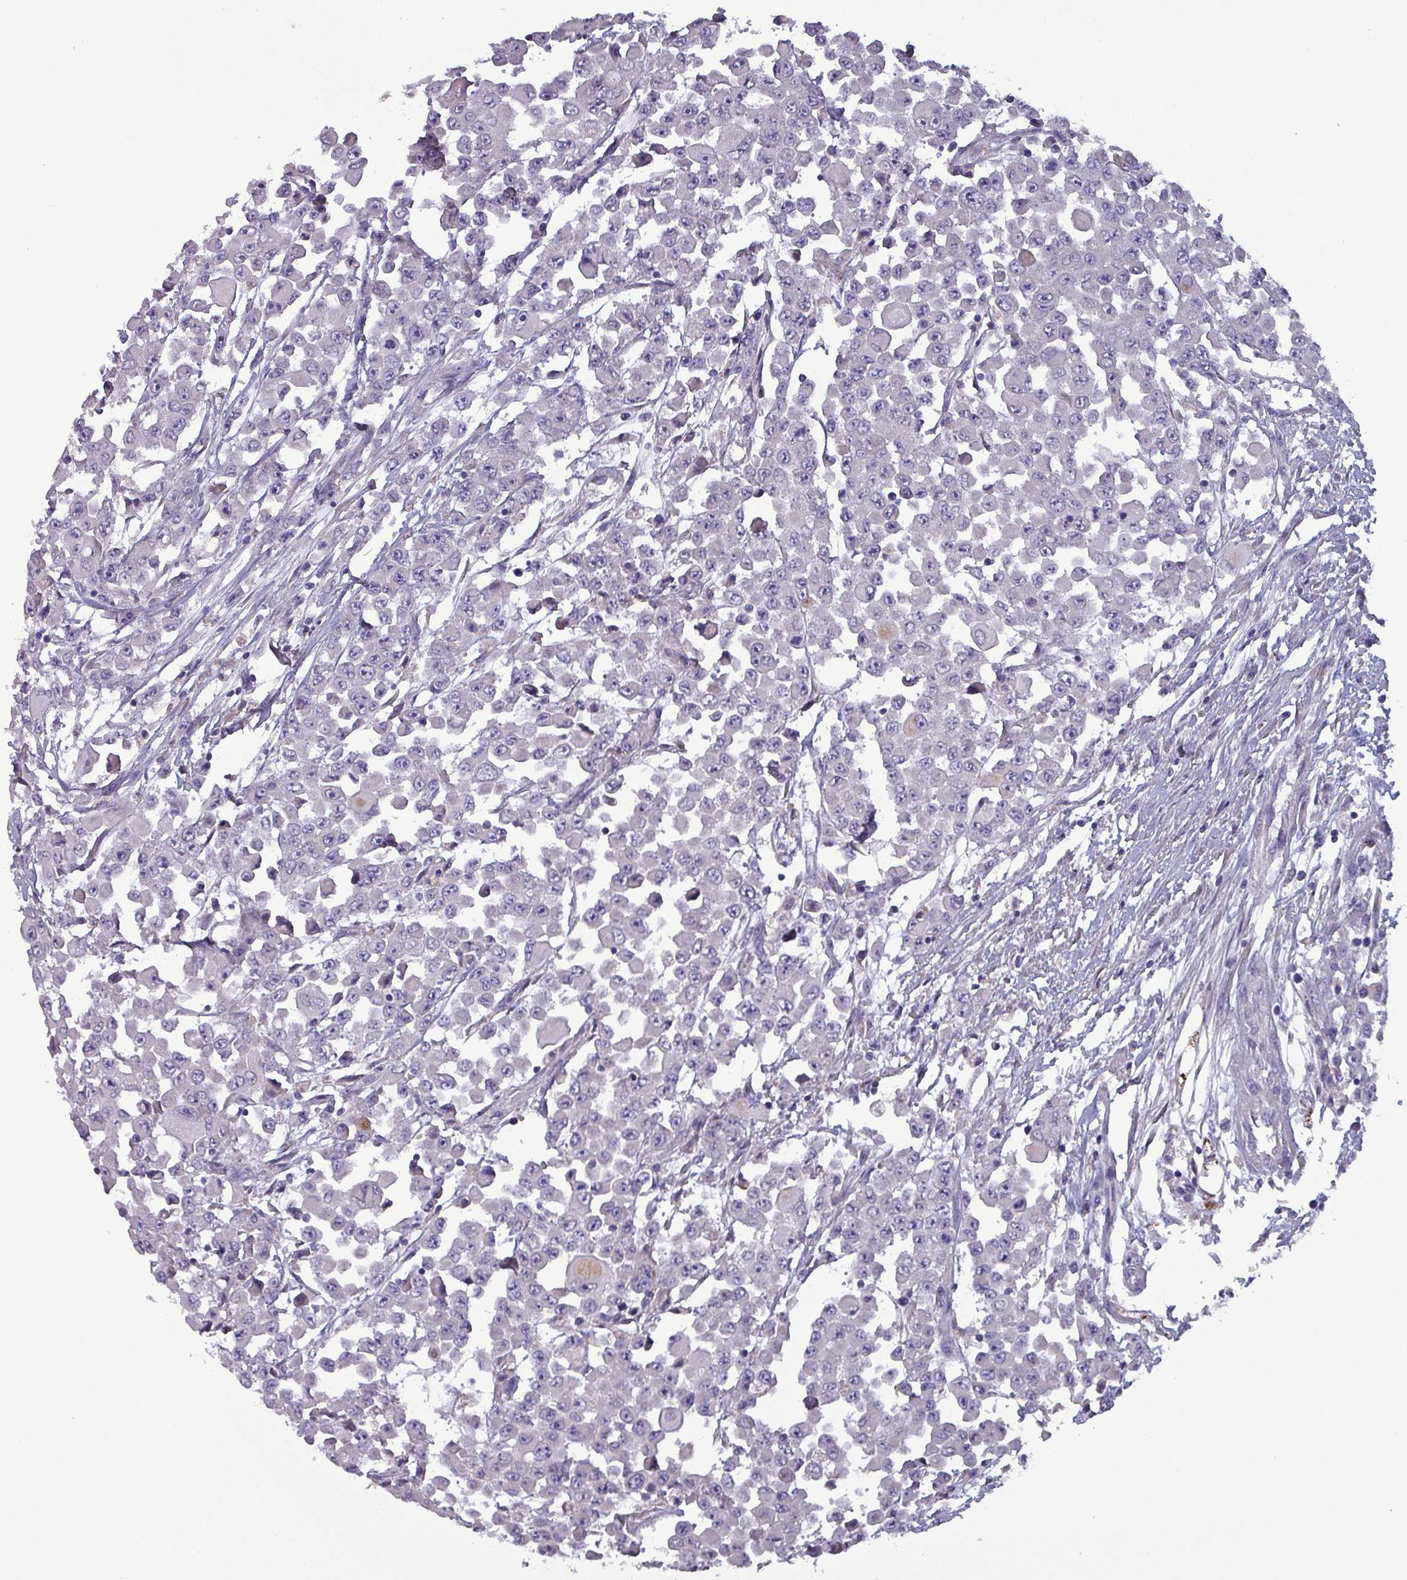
{"staining": {"intensity": "negative", "quantity": "none", "location": "none"}, "tissue": "colorectal cancer", "cell_type": "Tumor cells", "image_type": "cancer", "snomed": [{"axis": "morphology", "description": "Adenocarcinoma, NOS"}, {"axis": "topography", "description": "Colon"}], "caption": "Image shows no protein expression in tumor cells of adenocarcinoma (colorectal) tissue. Nuclei are stained in blue.", "gene": "HSD3B7", "patient": {"sex": "male", "age": 51}}